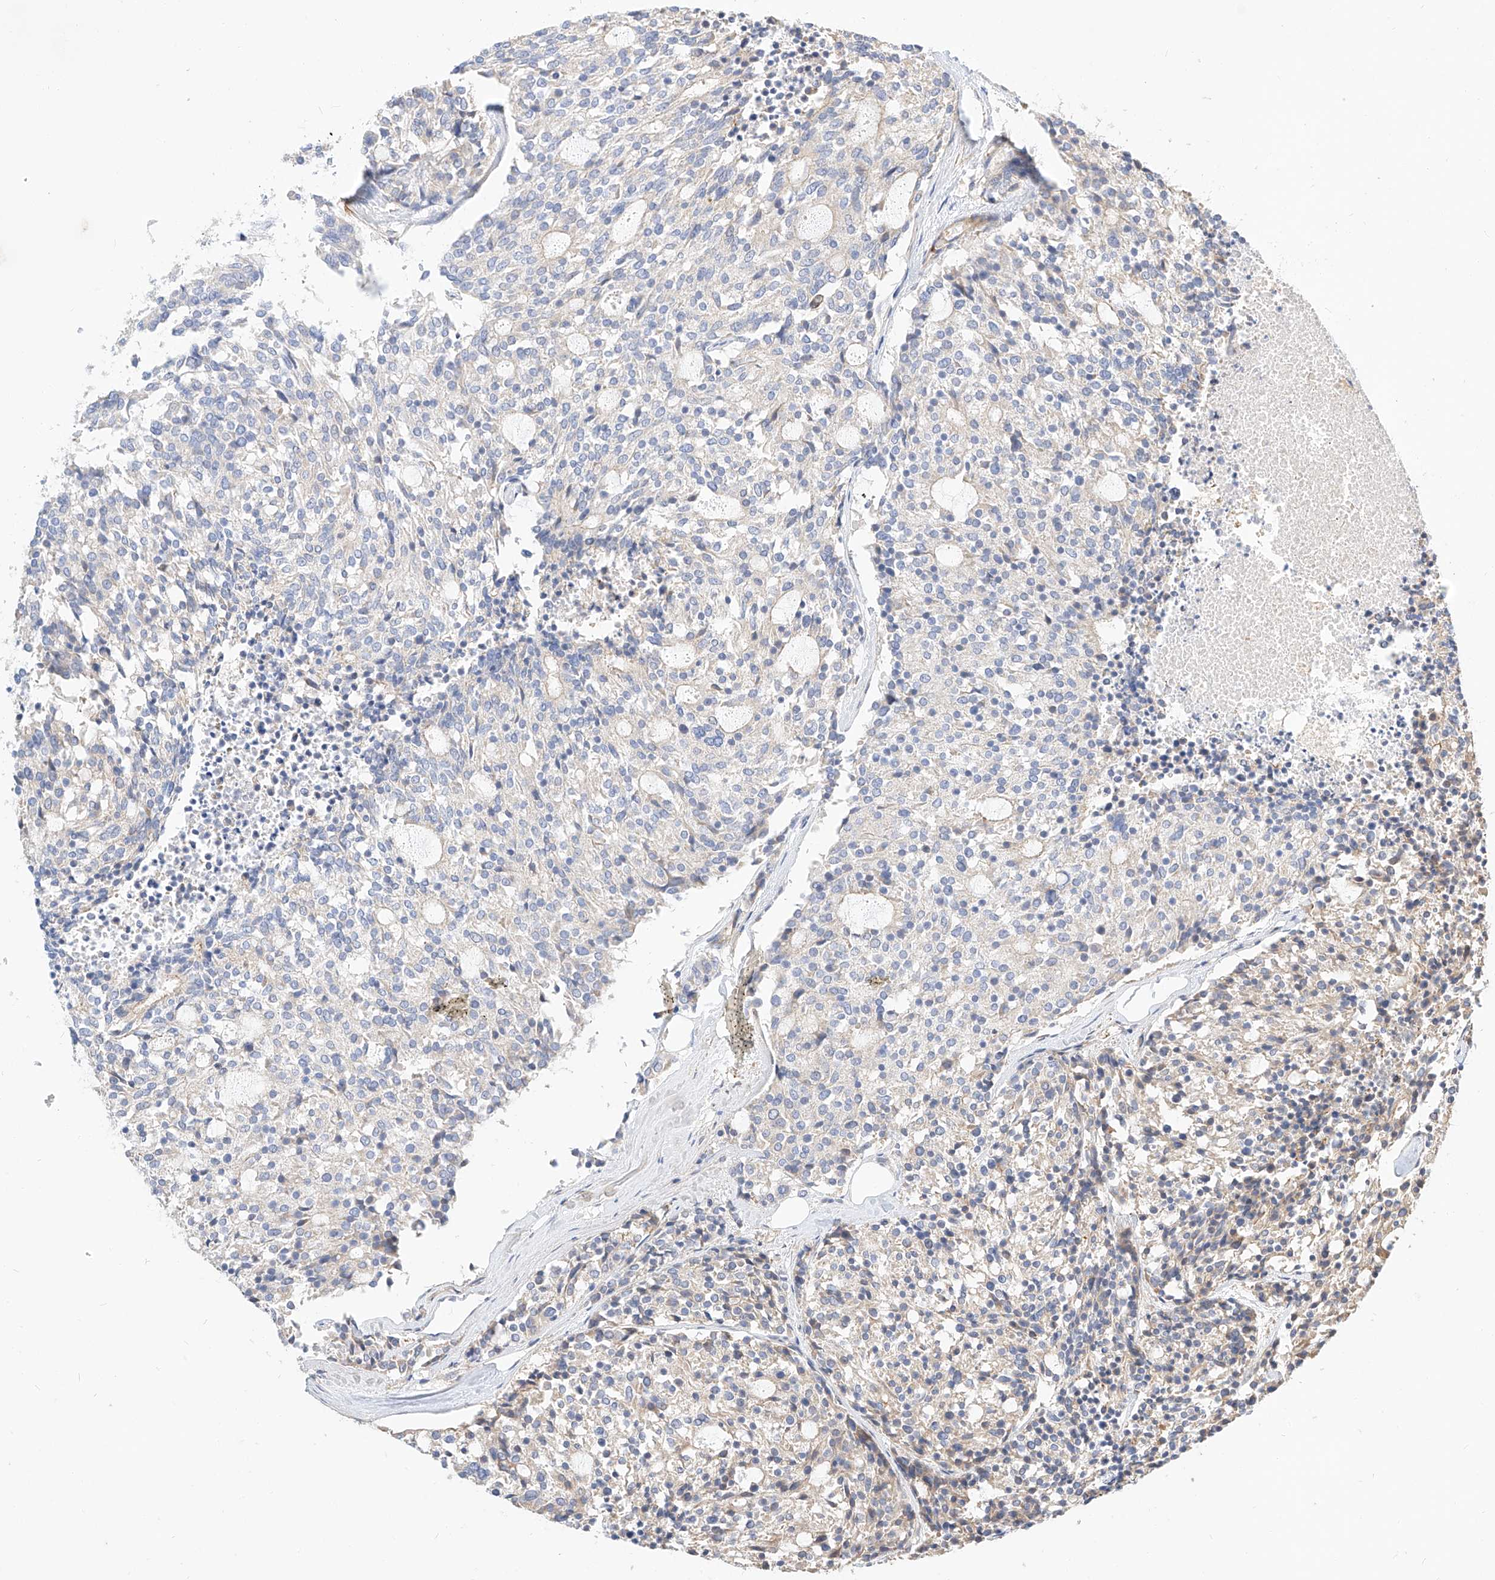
{"staining": {"intensity": "negative", "quantity": "none", "location": "none"}, "tissue": "carcinoid", "cell_type": "Tumor cells", "image_type": "cancer", "snomed": [{"axis": "morphology", "description": "Carcinoid, malignant, NOS"}, {"axis": "topography", "description": "Pancreas"}], "caption": "Image shows no protein positivity in tumor cells of carcinoid (malignant) tissue. The staining is performed using DAB (3,3'-diaminobenzidine) brown chromogen with nuclei counter-stained in using hematoxylin.", "gene": "KCNH5", "patient": {"sex": "female", "age": 54}}